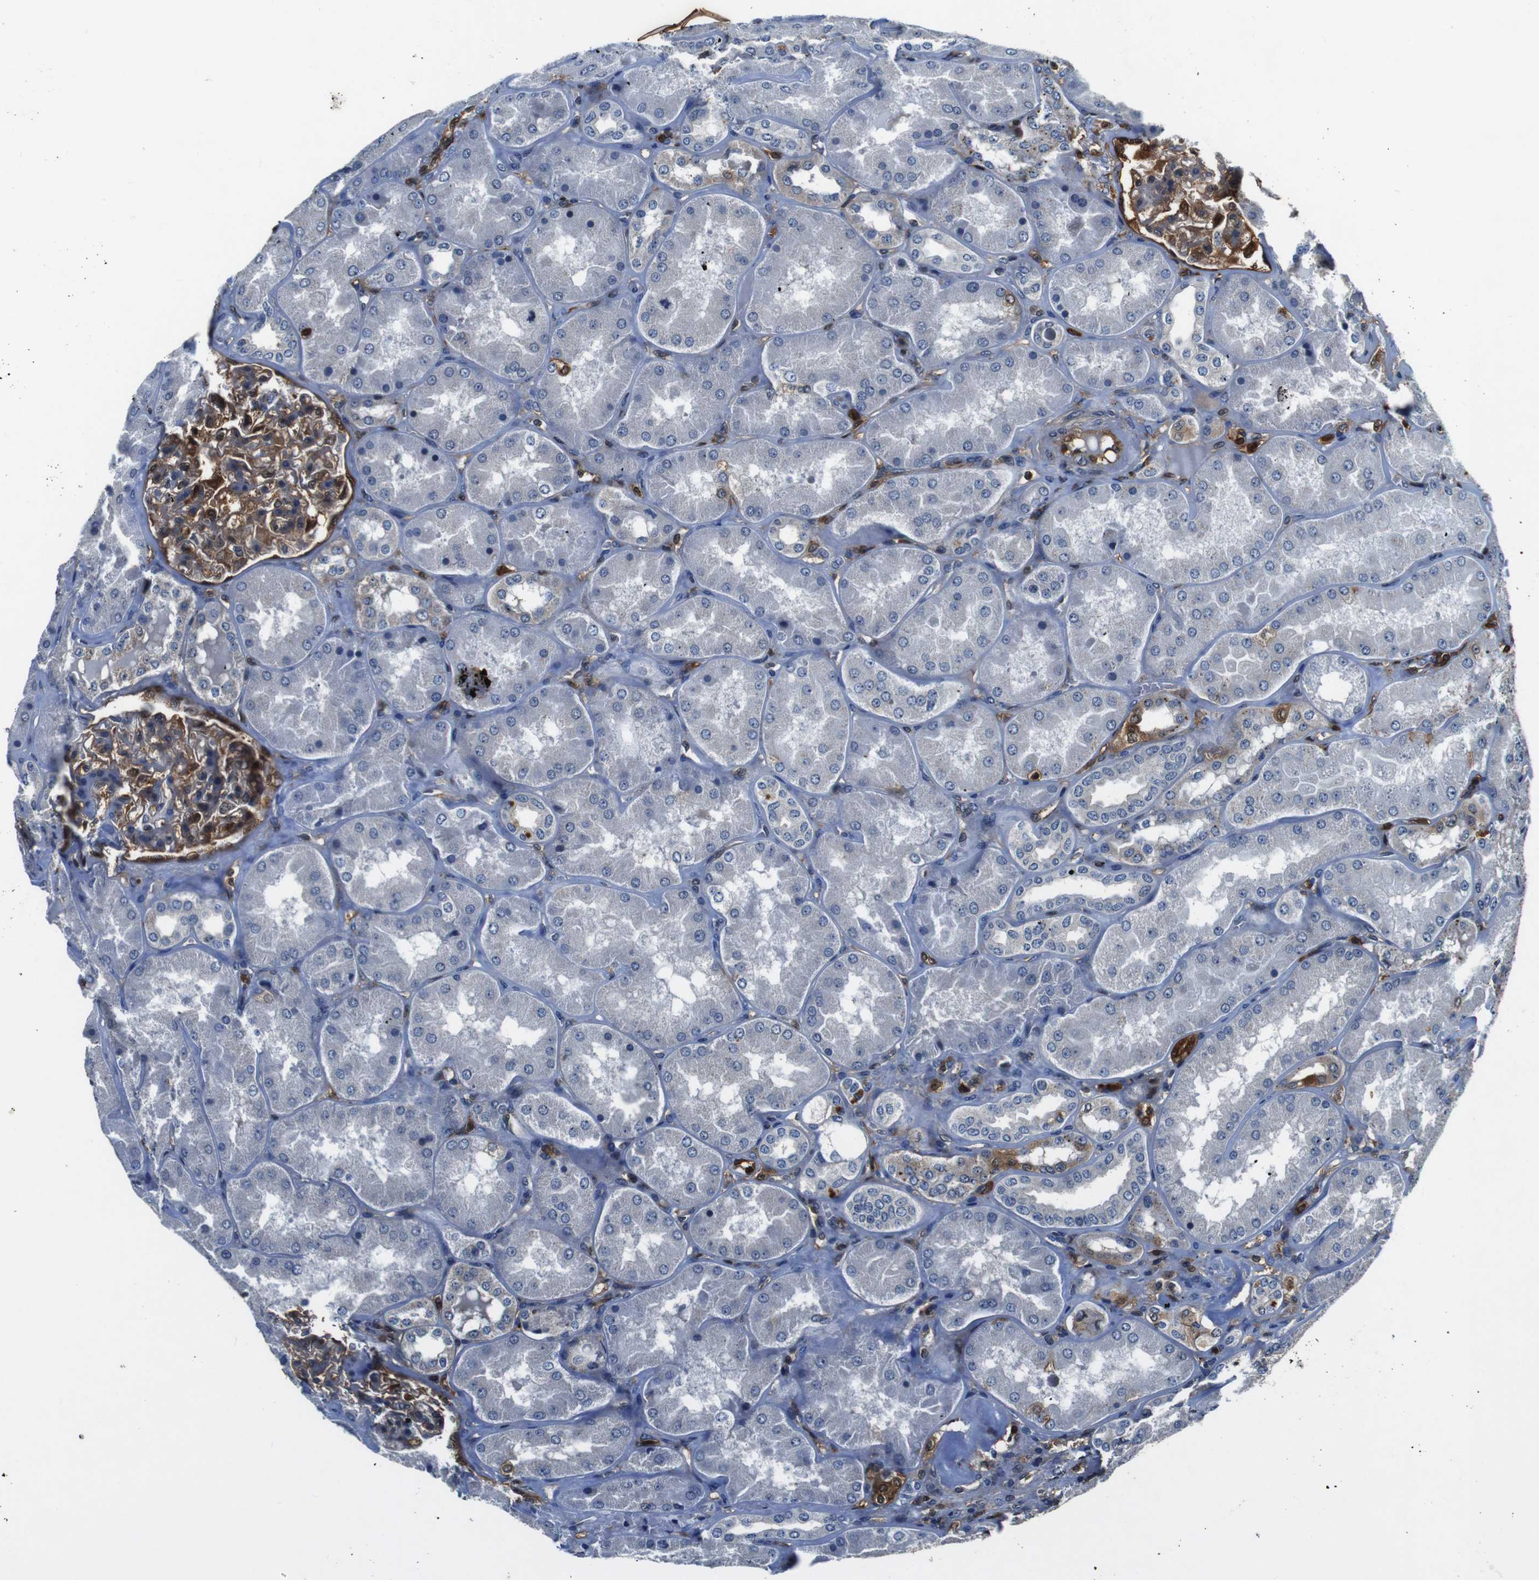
{"staining": {"intensity": "strong", "quantity": "25%-75%", "location": "cytoplasmic/membranous,nuclear"}, "tissue": "kidney", "cell_type": "Cells in glomeruli", "image_type": "normal", "snomed": [{"axis": "morphology", "description": "Normal tissue, NOS"}, {"axis": "topography", "description": "Kidney"}], "caption": "Immunohistochemical staining of benign human kidney displays 25%-75% levels of strong cytoplasmic/membranous,nuclear protein staining in approximately 25%-75% of cells in glomeruli.", "gene": "ANXA1", "patient": {"sex": "female", "age": 56}}